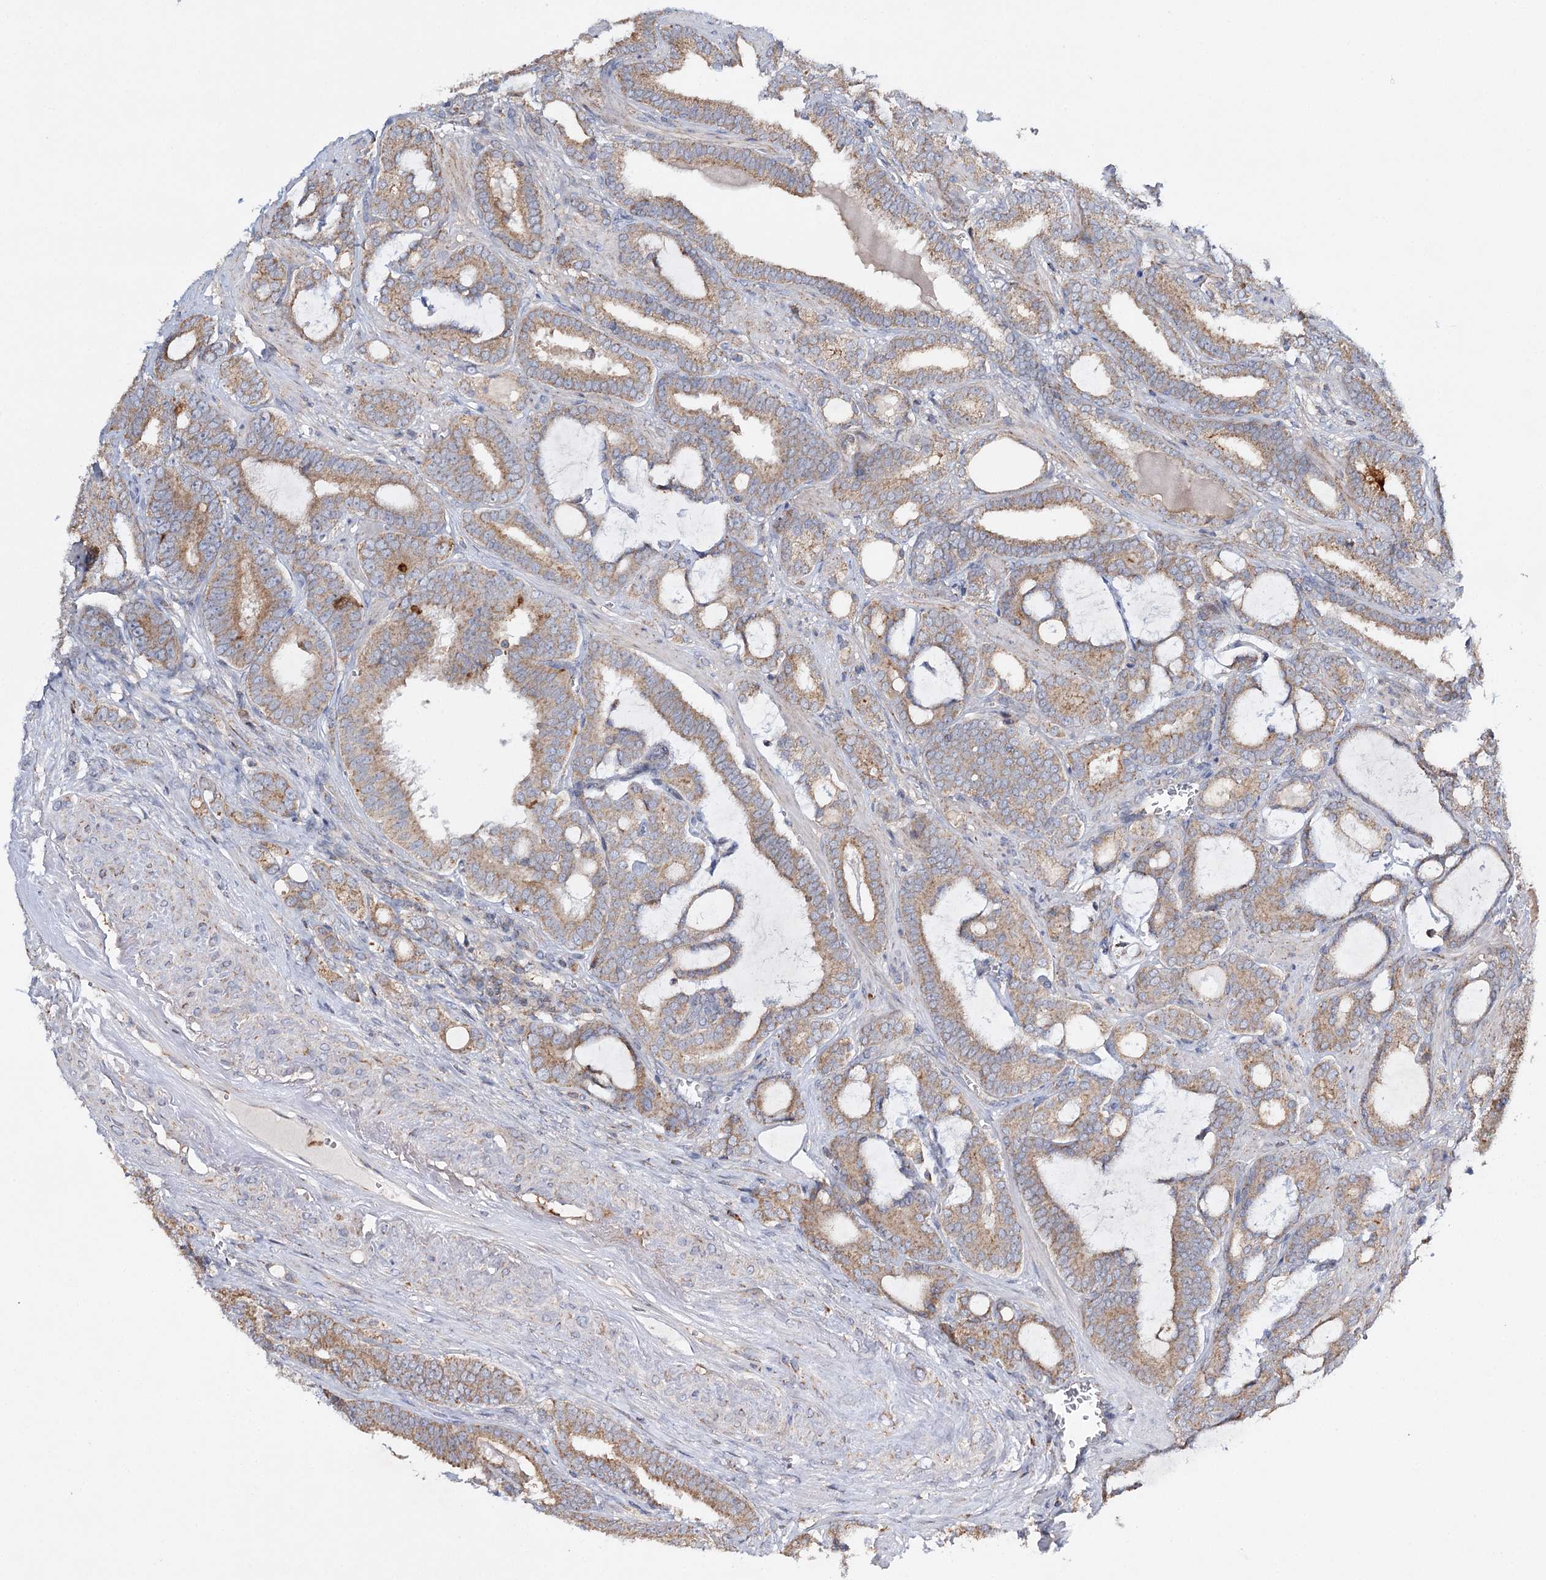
{"staining": {"intensity": "moderate", "quantity": ">75%", "location": "cytoplasmic/membranous"}, "tissue": "prostate cancer", "cell_type": "Tumor cells", "image_type": "cancer", "snomed": [{"axis": "morphology", "description": "Adenocarcinoma, High grade"}, {"axis": "topography", "description": "Prostate and seminal vesicle, NOS"}], "caption": "Immunohistochemistry (DAB (3,3'-diaminobenzidine)) staining of human prostate cancer exhibits moderate cytoplasmic/membranous protein positivity in about >75% of tumor cells.", "gene": "CFAP46", "patient": {"sex": "male", "age": 67}}